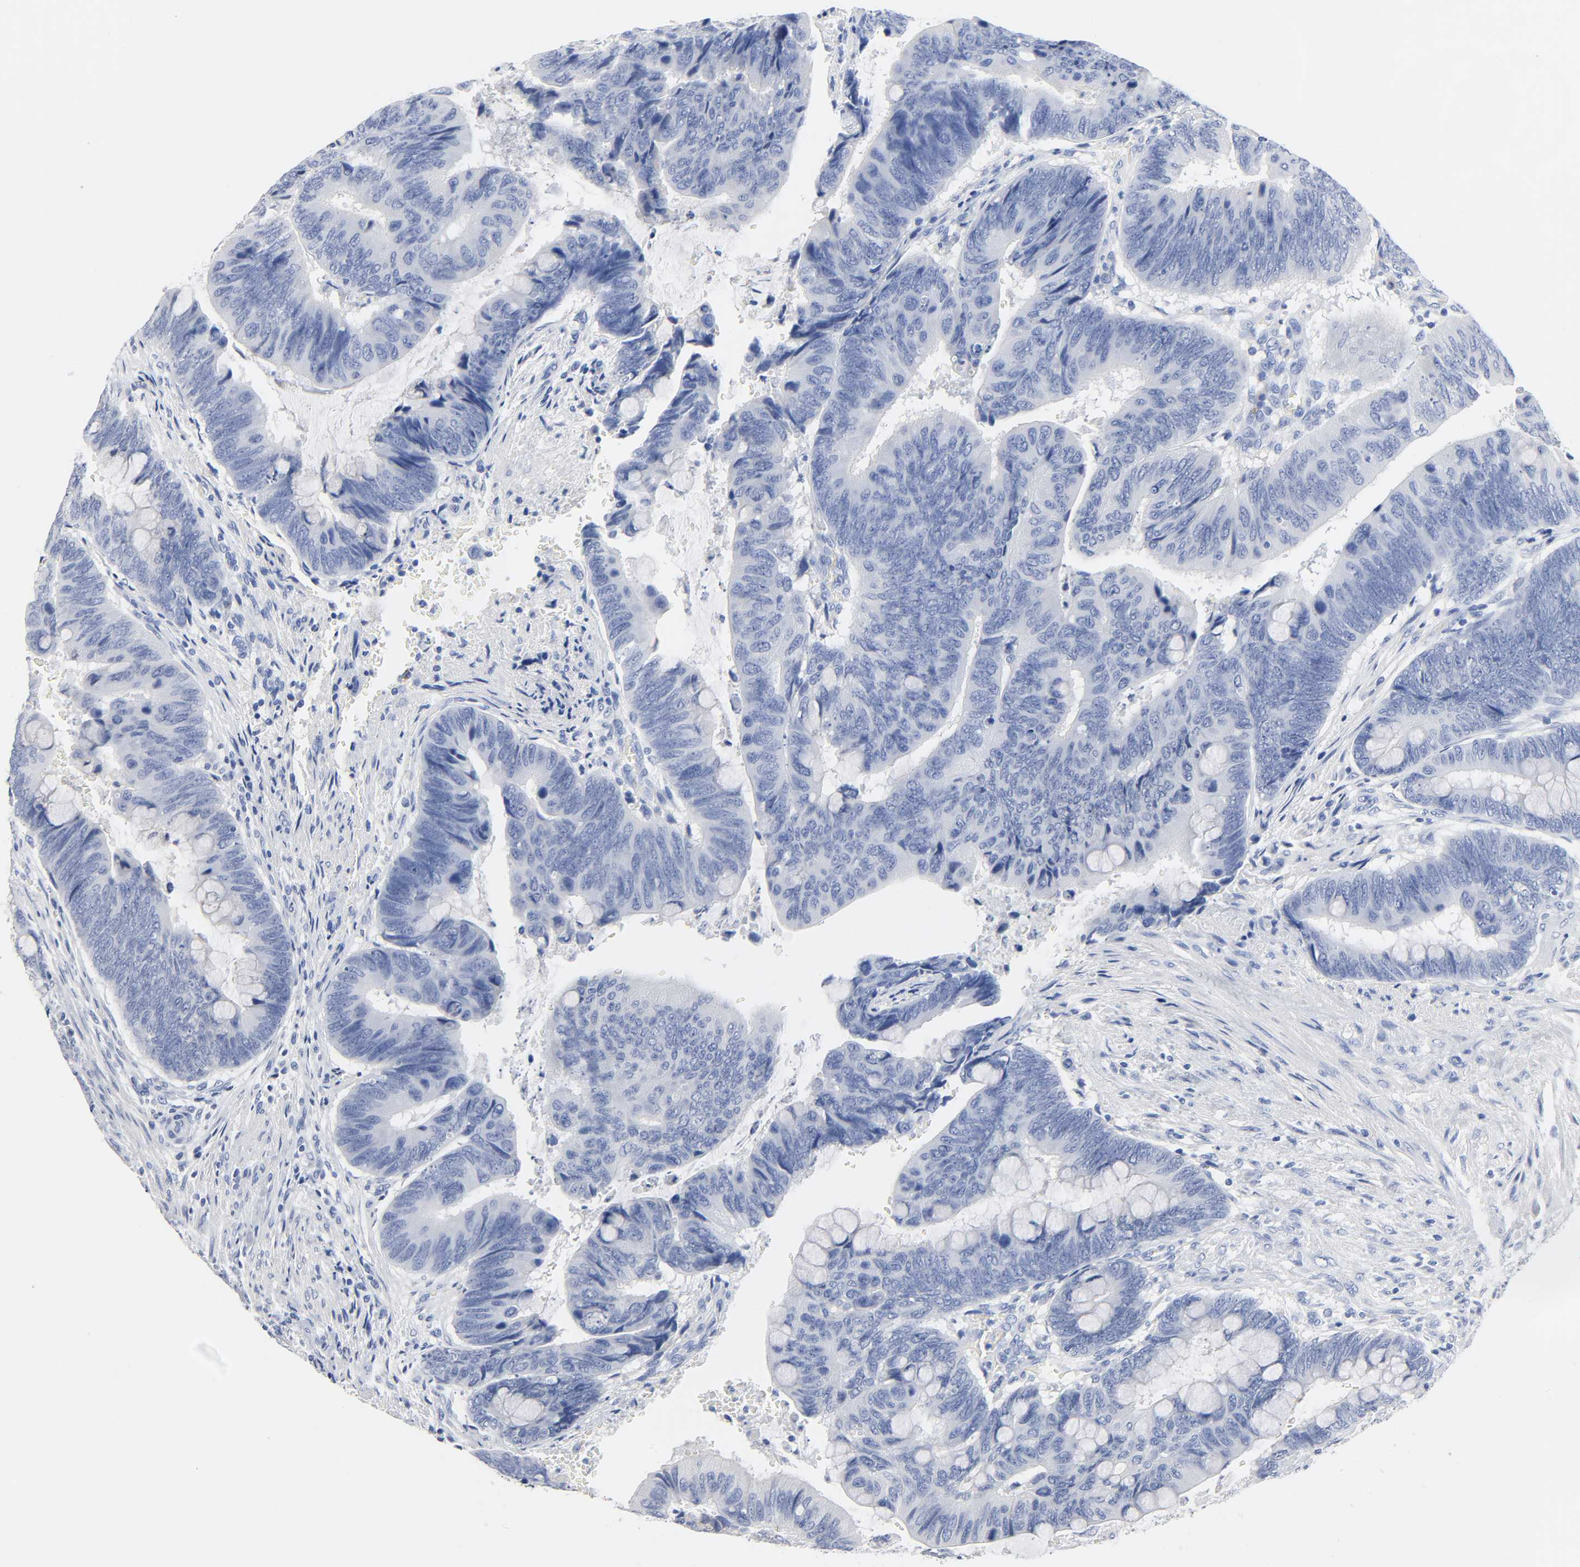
{"staining": {"intensity": "negative", "quantity": "none", "location": "none"}, "tissue": "colorectal cancer", "cell_type": "Tumor cells", "image_type": "cancer", "snomed": [{"axis": "morphology", "description": "Normal tissue, NOS"}, {"axis": "morphology", "description": "Adenocarcinoma, NOS"}, {"axis": "topography", "description": "Rectum"}], "caption": "A micrograph of human colorectal cancer (adenocarcinoma) is negative for staining in tumor cells.", "gene": "ACP3", "patient": {"sex": "male", "age": 92}}